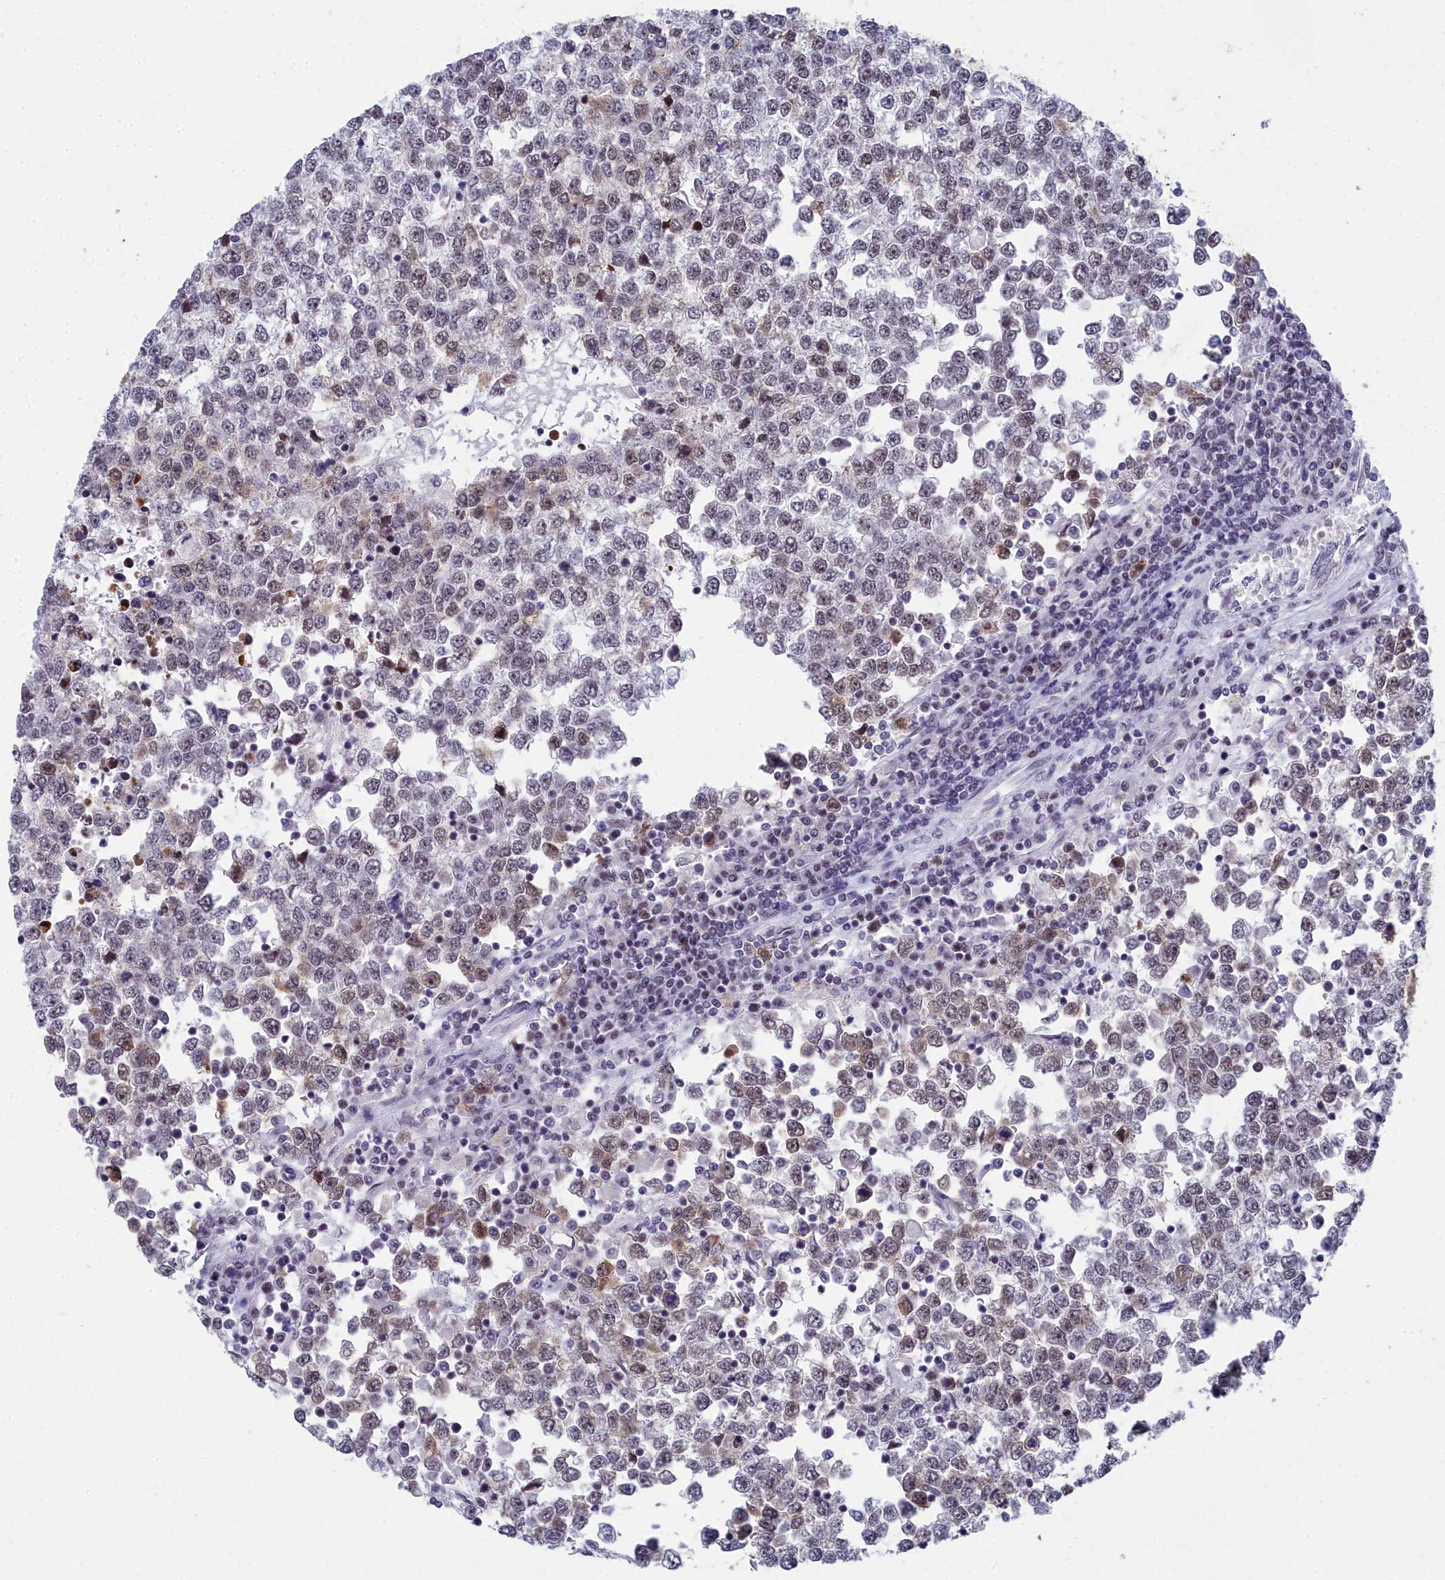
{"staining": {"intensity": "strong", "quantity": "25%-75%", "location": "nuclear"}, "tissue": "testis cancer", "cell_type": "Tumor cells", "image_type": "cancer", "snomed": [{"axis": "morphology", "description": "Seminoma, NOS"}, {"axis": "topography", "description": "Testis"}], "caption": "Testis seminoma stained with immunohistochemistry demonstrates strong nuclear positivity in approximately 25%-75% of tumor cells.", "gene": "CCDC97", "patient": {"sex": "male", "age": 65}}